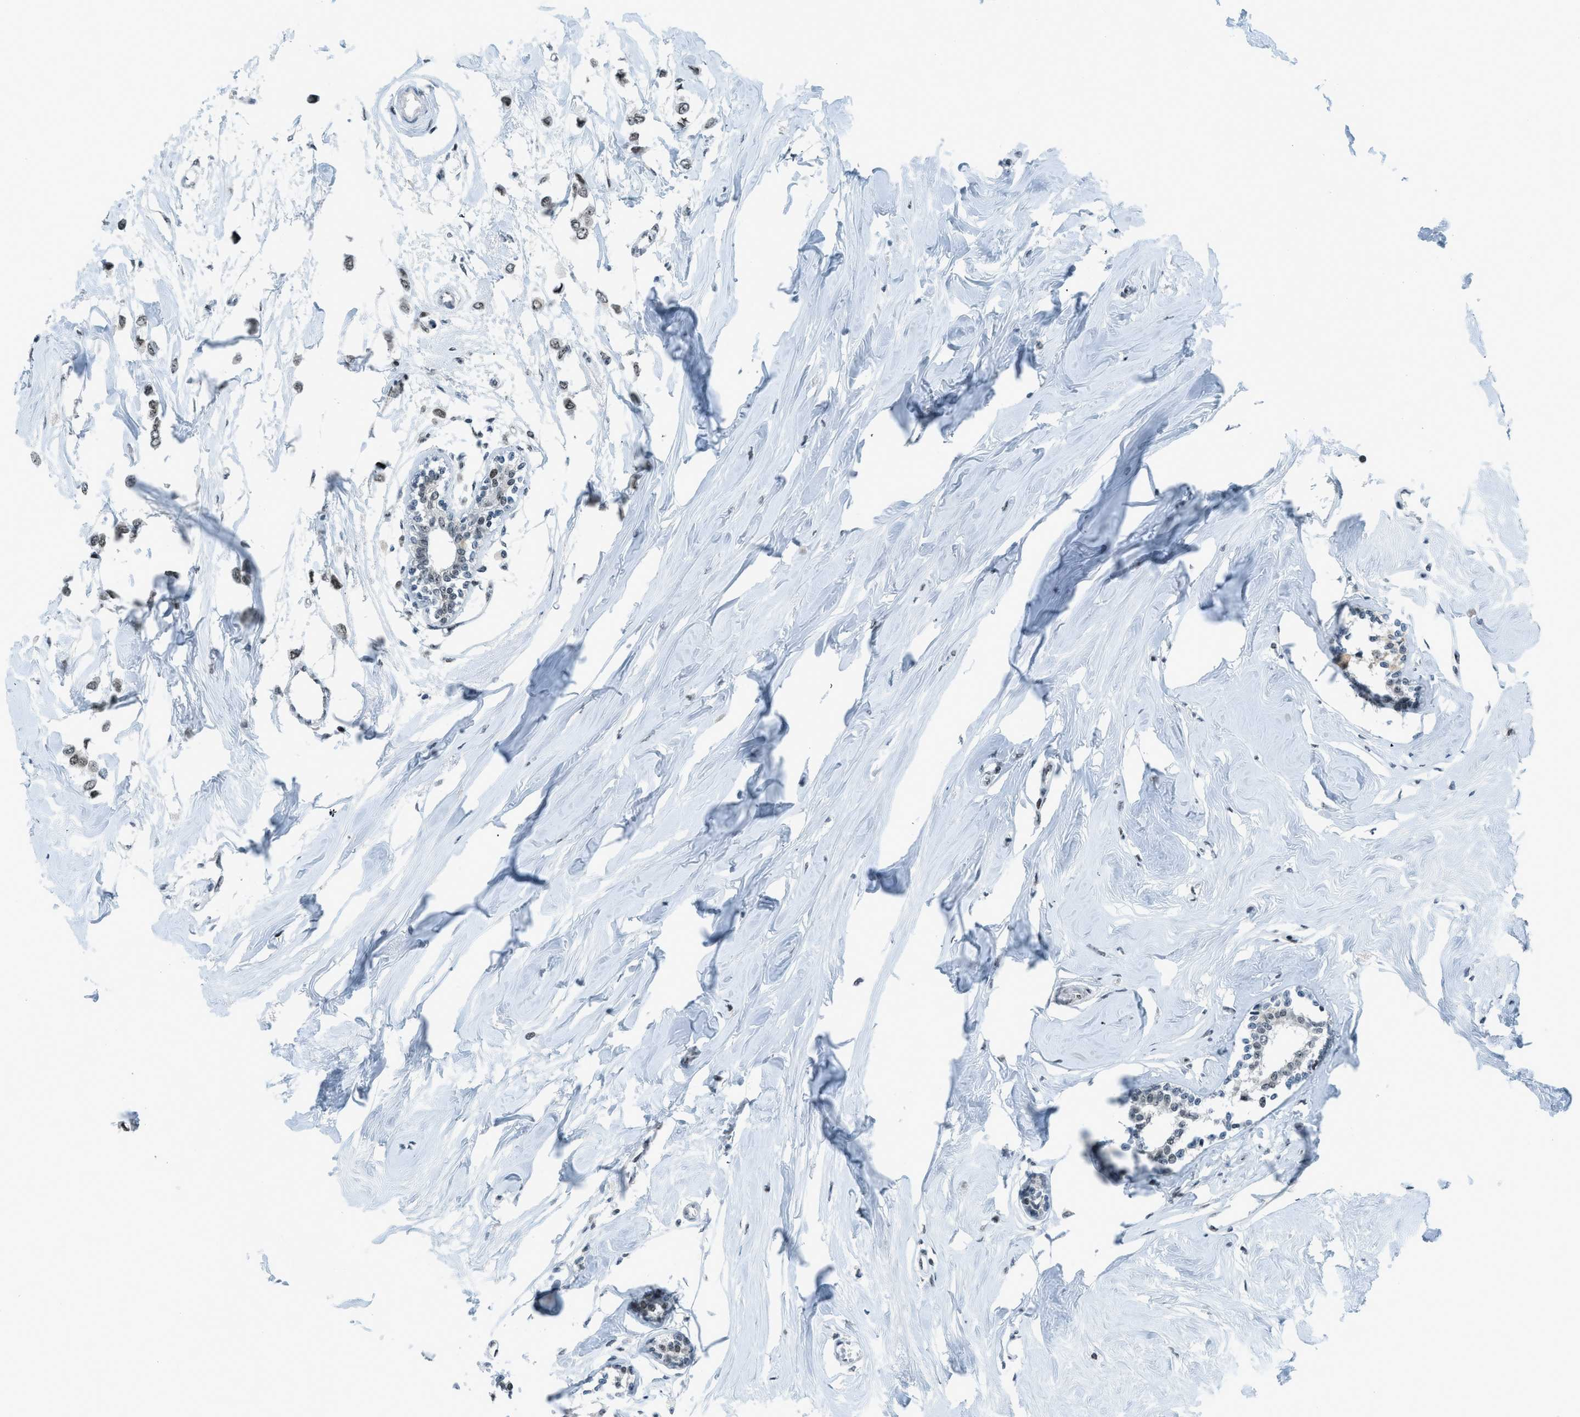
{"staining": {"intensity": "moderate", "quantity": ">75%", "location": "nuclear"}, "tissue": "breast cancer", "cell_type": "Tumor cells", "image_type": "cancer", "snomed": [{"axis": "morphology", "description": "Lobular carcinoma"}, {"axis": "topography", "description": "Breast"}], "caption": "Breast cancer (lobular carcinoma) stained for a protein exhibits moderate nuclear positivity in tumor cells.", "gene": "RAD51B", "patient": {"sex": "female", "age": 51}}